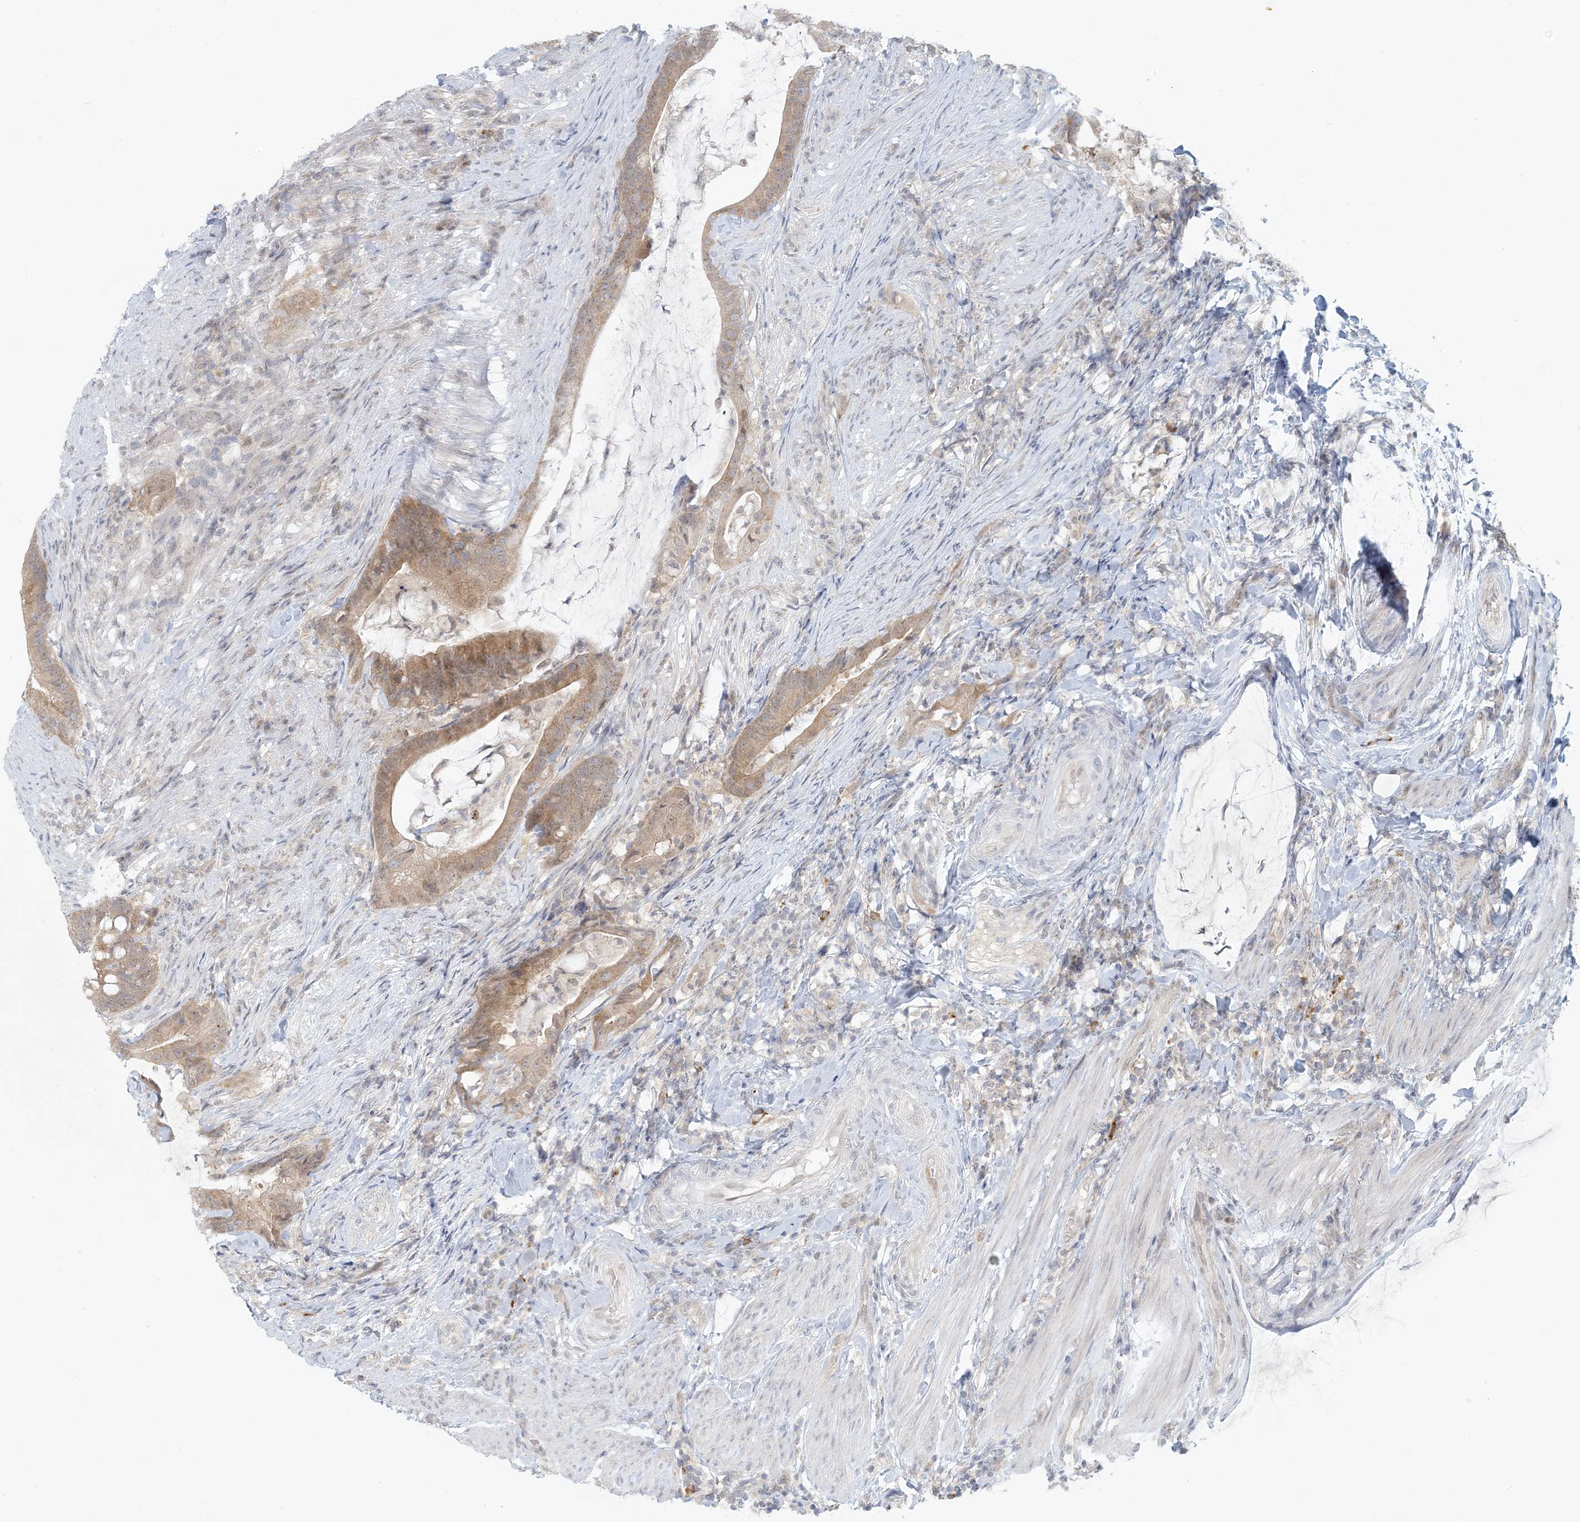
{"staining": {"intensity": "moderate", "quantity": ">75%", "location": "cytoplasmic/membranous"}, "tissue": "colorectal cancer", "cell_type": "Tumor cells", "image_type": "cancer", "snomed": [{"axis": "morphology", "description": "Adenocarcinoma, NOS"}, {"axis": "topography", "description": "Colon"}], "caption": "Brown immunohistochemical staining in colorectal cancer exhibits moderate cytoplasmic/membranous staining in about >75% of tumor cells. (IHC, brightfield microscopy, high magnification).", "gene": "OBI1", "patient": {"sex": "female", "age": 66}}